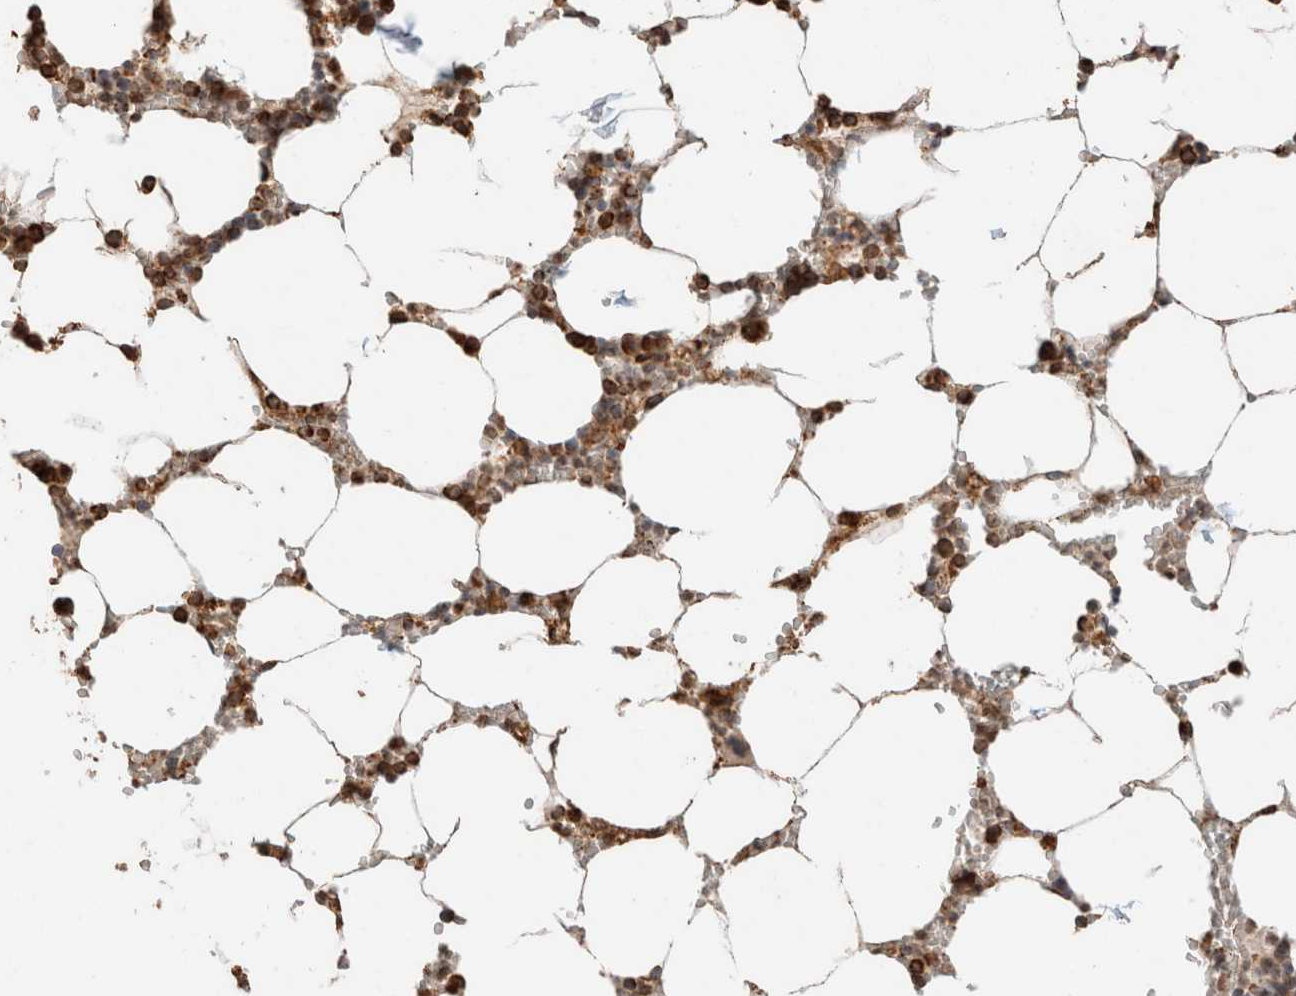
{"staining": {"intensity": "strong", "quantity": ">75%", "location": "cytoplasmic/membranous"}, "tissue": "bone marrow", "cell_type": "Hematopoietic cells", "image_type": "normal", "snomed": [{"axis": "morphology", "description": "Normal tissue, NOS"}, {"axis": "topography", "description": "Bone marrow"}], "caption": "Normal bone marrow reveals strong cytoplasmic/membranous expression in approximately >75% of hematopoietic cells, visualized by immunohistochemistry.", "gene": "SDC2", "patient": {"sex": "male", "age": 70}}